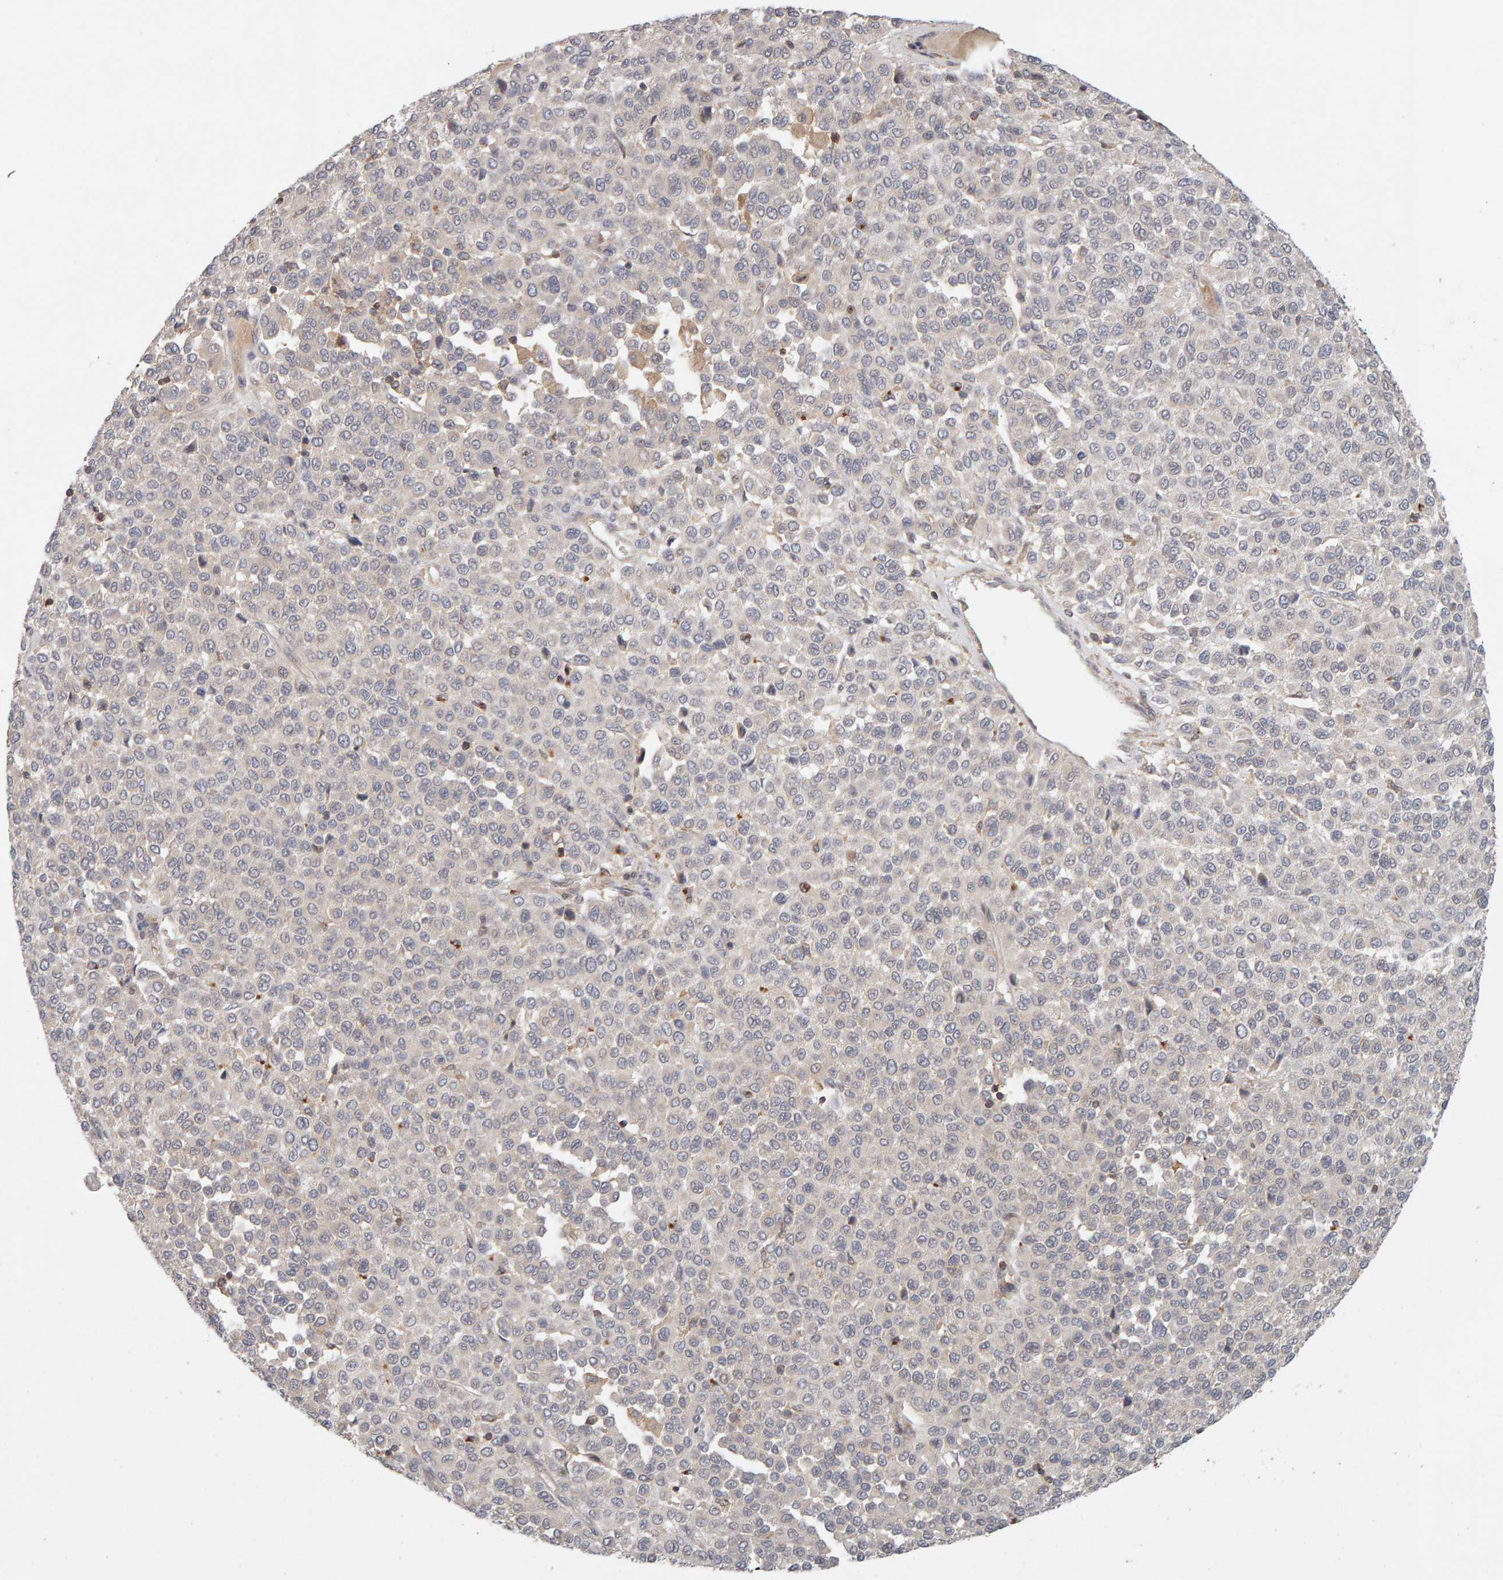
{"staining": {"intensity": "weak", "quantity": "<25%", "location": "cytoplasmic/membranous"}, "tissue": "melanoma", "cell_type": "Tumor cells", "image_type": "cancer", "snomed": [{"axis": "morphology", "description": "Malignant melanoma, Metastatic site"}, {"axis": "topography", "description": "Pancreas"}], "caption": "Melanoma was stained to show a protein in brown. There is no significant positivity in tumor cells. (Brightfield microscopy of DAB IHC at high magnification).", "gene": "NUDCD1", "patient": {"sex": "female", "age": 30}}